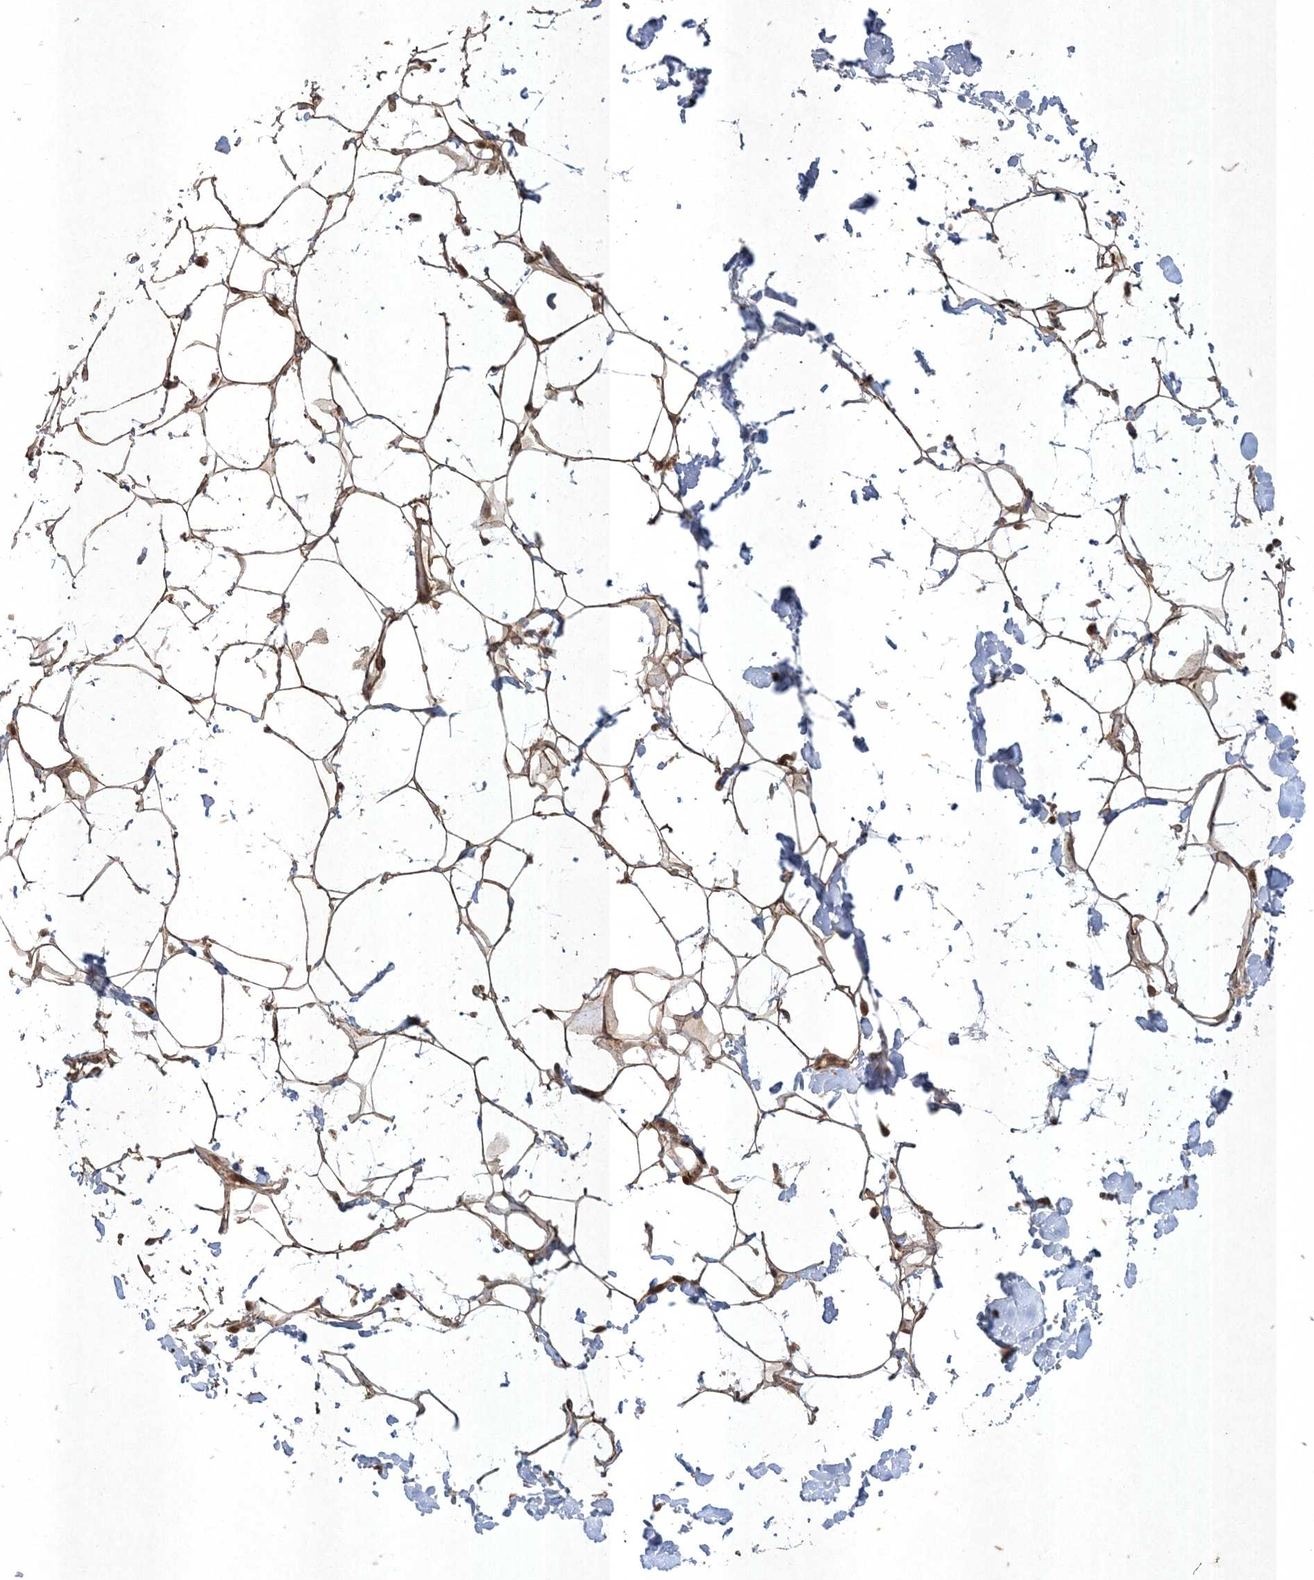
{"staining": {"intensity": "moderate", "quantity": ">75%", "location": "cytoplasmic/membranous"}, "tissue": "adipose tissue", "cell_type": "Adipocytes", "image_type": "normal", "snomed": [{"axis": "morphology", "description": "Normal tissue, NOS"}, {"axis": "topography", "description": "Breast"}], "caption": "Adipose tissue stained with DAB IHC demonstrates medium levels of moderate cytoplasmic/membranous expression in about >75% of adipocytes. Nuclei are stained in blue.", "gene": "RRAS", "patient": {"sex": "female", "age": 26}}